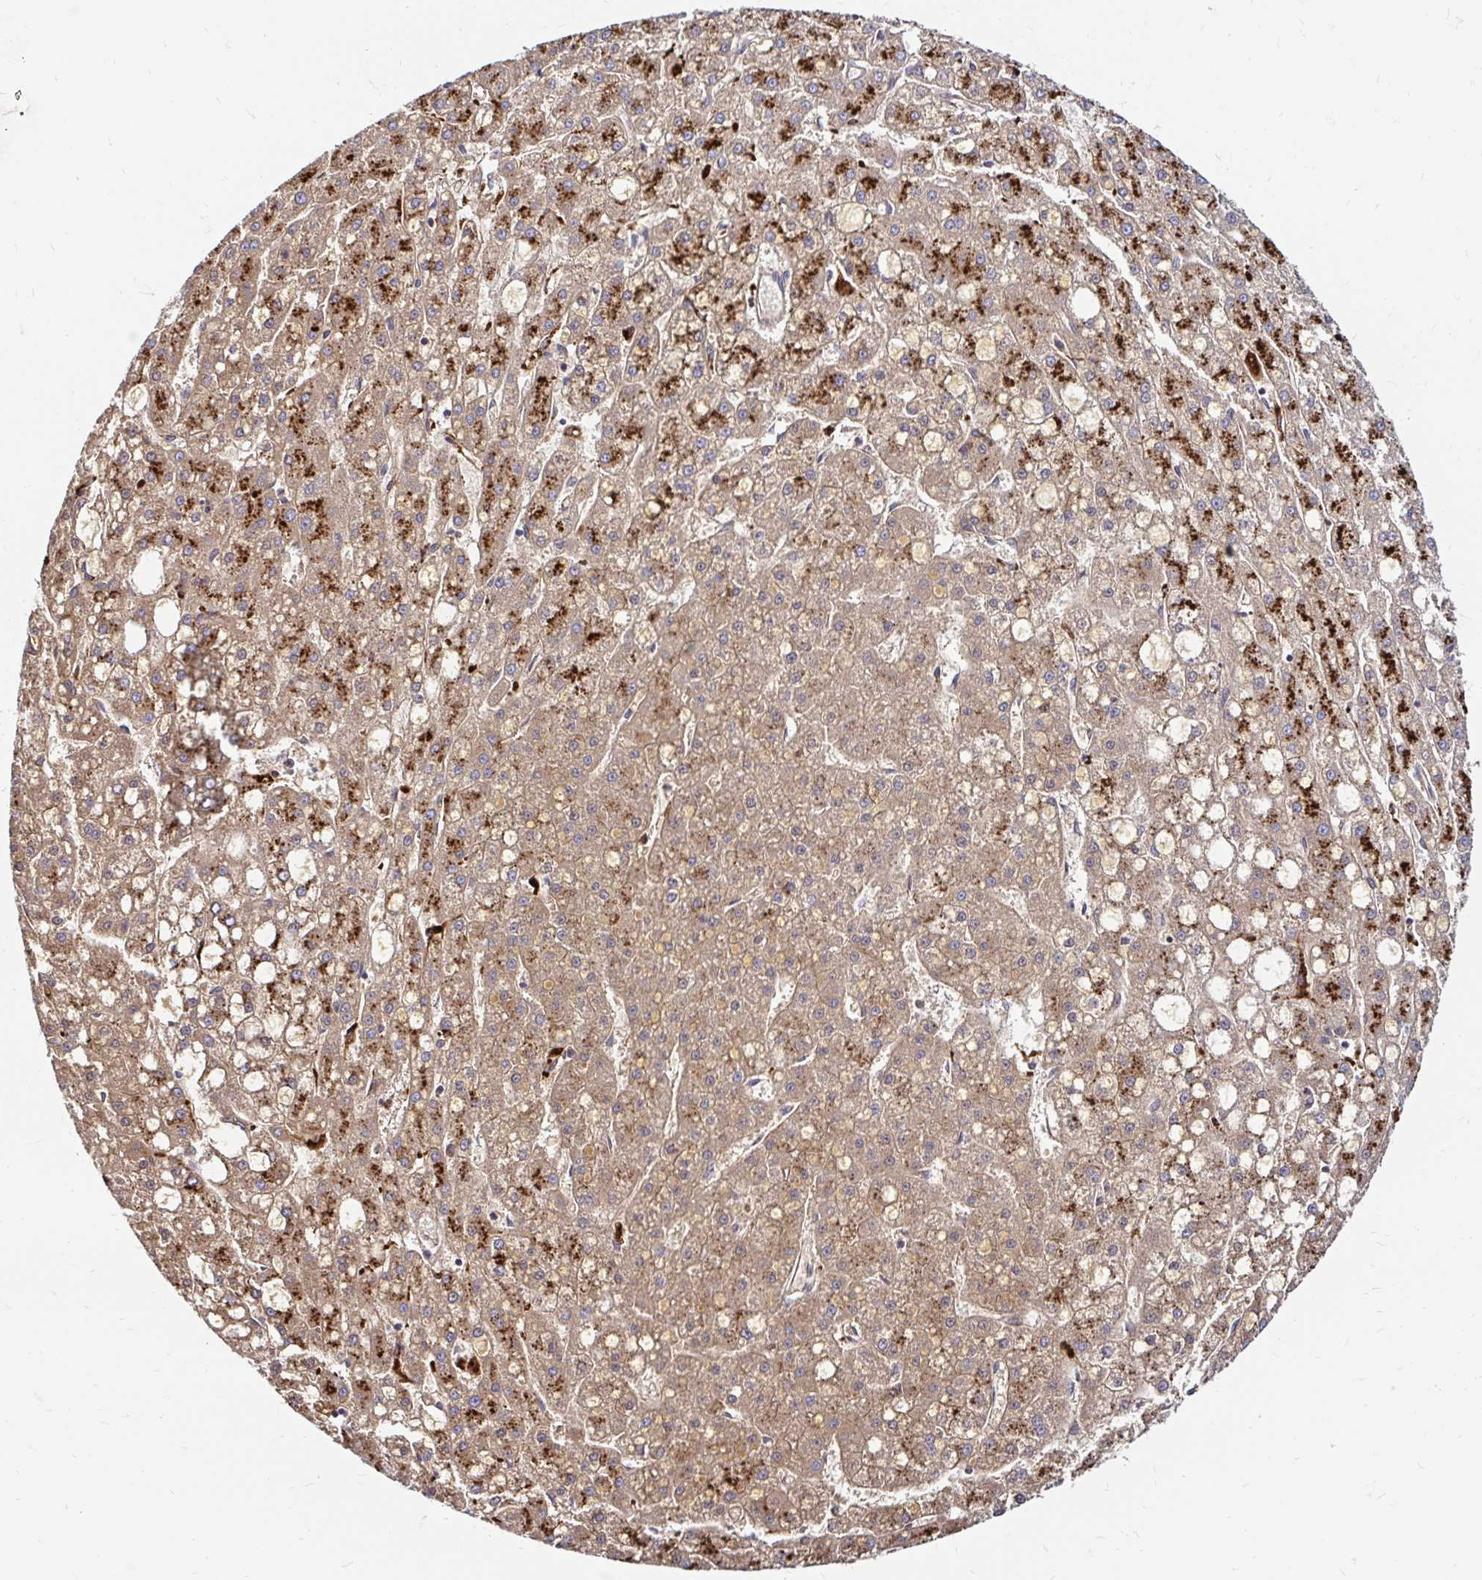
{"staining": {"intensity": "moderate", "quantity": ">75%", "location": "cytoplasmic/membranous"}, "tissue": "liver cancer", "cell_type": "Tumor cells", "image_type": "cancer", "snomed": [{"axis": "morphology", "description": "Carcinoma, Hepatocellular, NOS"}, {"axis": "topography", "description": "Liver"}], "caption": "A high-resolution histopathology image shows immunohistochemistry (IHC) staining of liver cancer, which demonstrates moderate cytoplasmic/membranous staining in about >75% of tumor cells.", "gene": "FUCA1", "patient": {"sex": "male", "age": 67}}